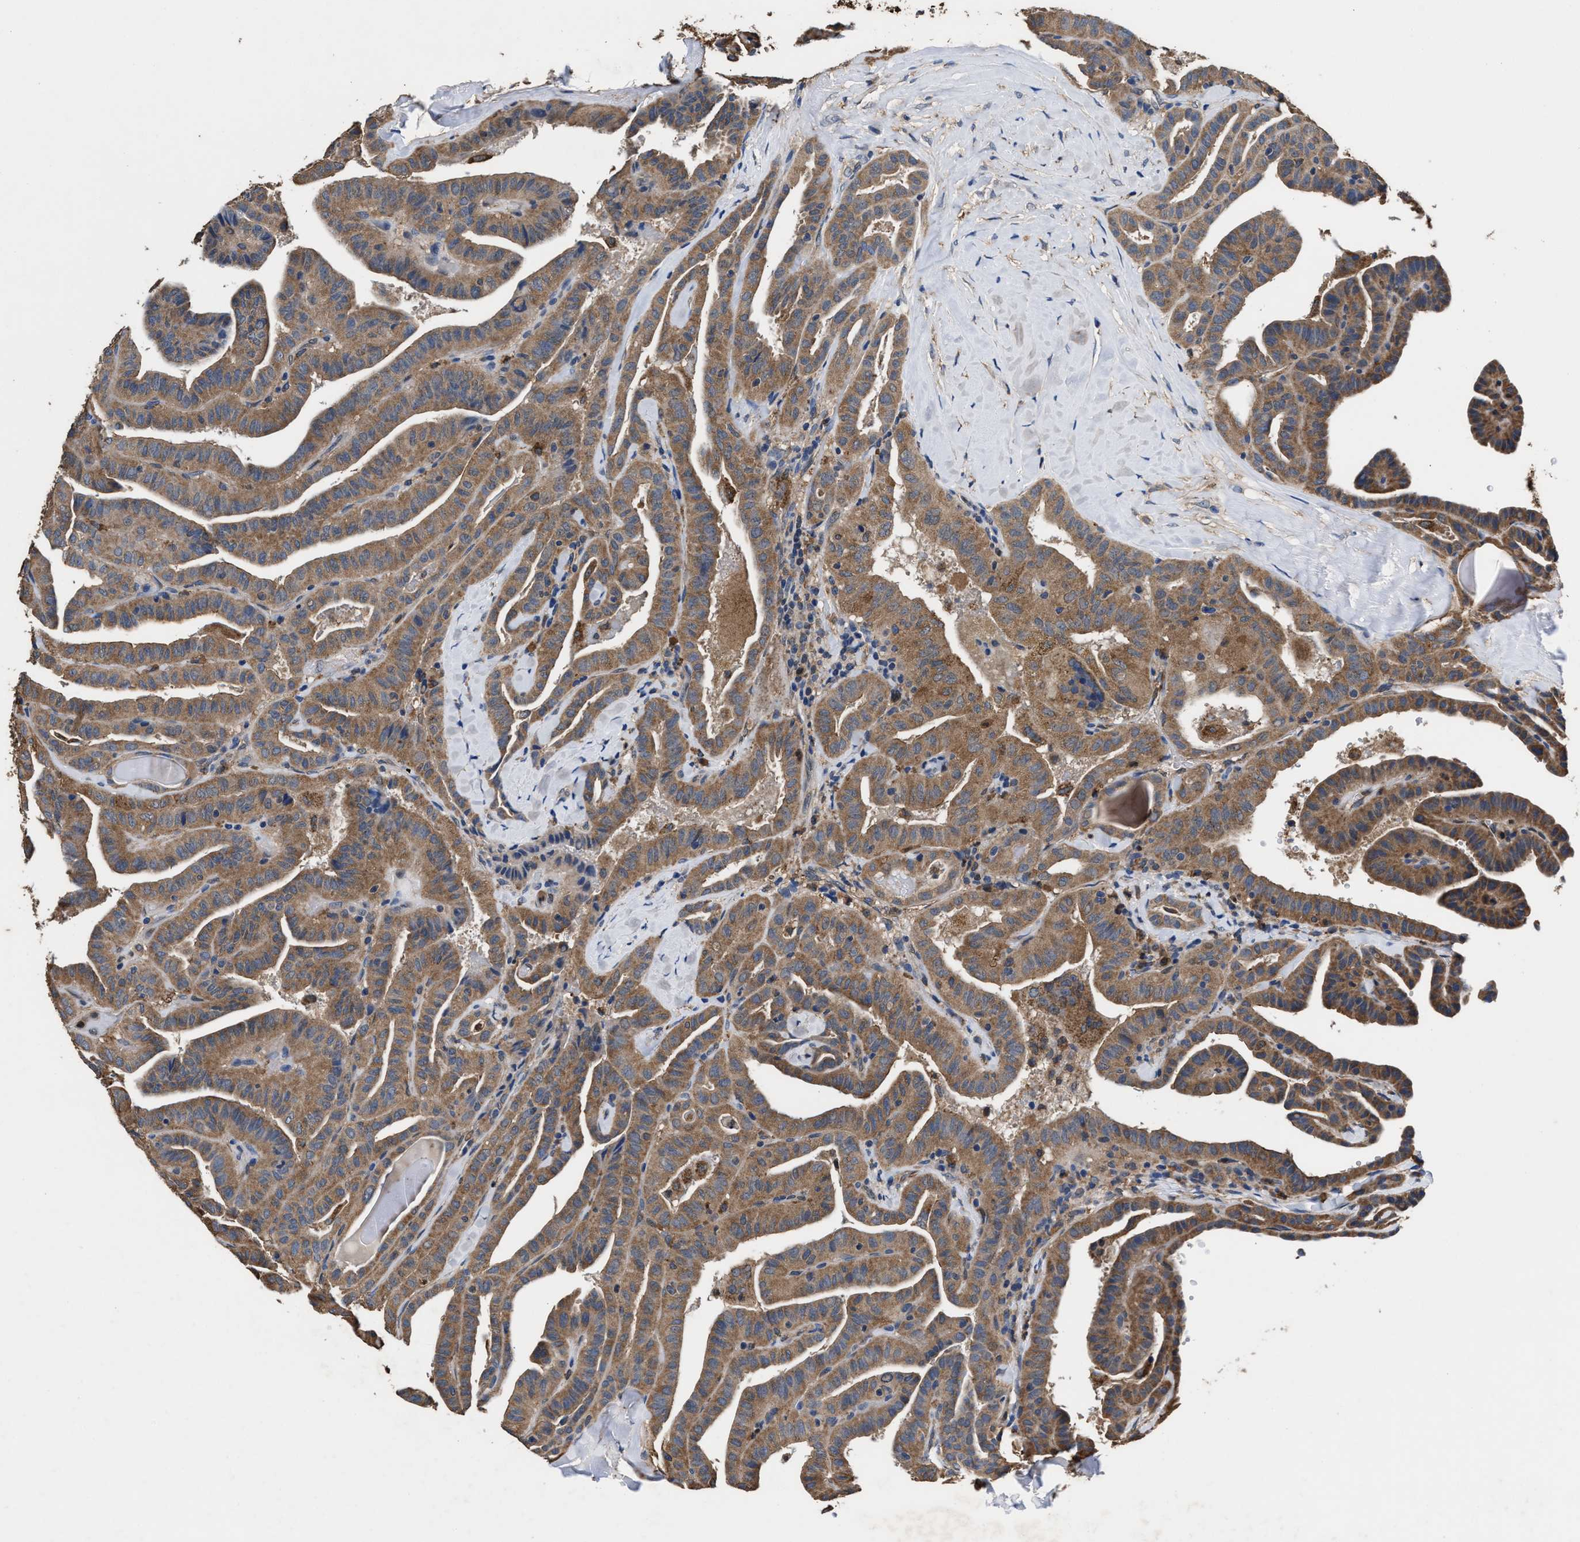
{"staining": {"intensity": "moderate", "quantity": ">75%", "location": "cytoplasmic/membranous"}, "tissue": "thyroid cancer", "cell_type": "Tumor cells", "image_type": "cancer", "snomed": [{"axis": "morphology", "description": "Papillary adenocarcinoma, NOS"}, {"axis": "topography", "description": "Thyroid gland"}], "caption": "Immunohistochemistry (DAB) staining of human thyroid papillary adenocarcinoma demonstrates moderate cytoplasmic/membranous protein expression in approximately >75% of tumor cells.", "gene": "ACLY", "patient": {"sex": "male", "age": 77}}